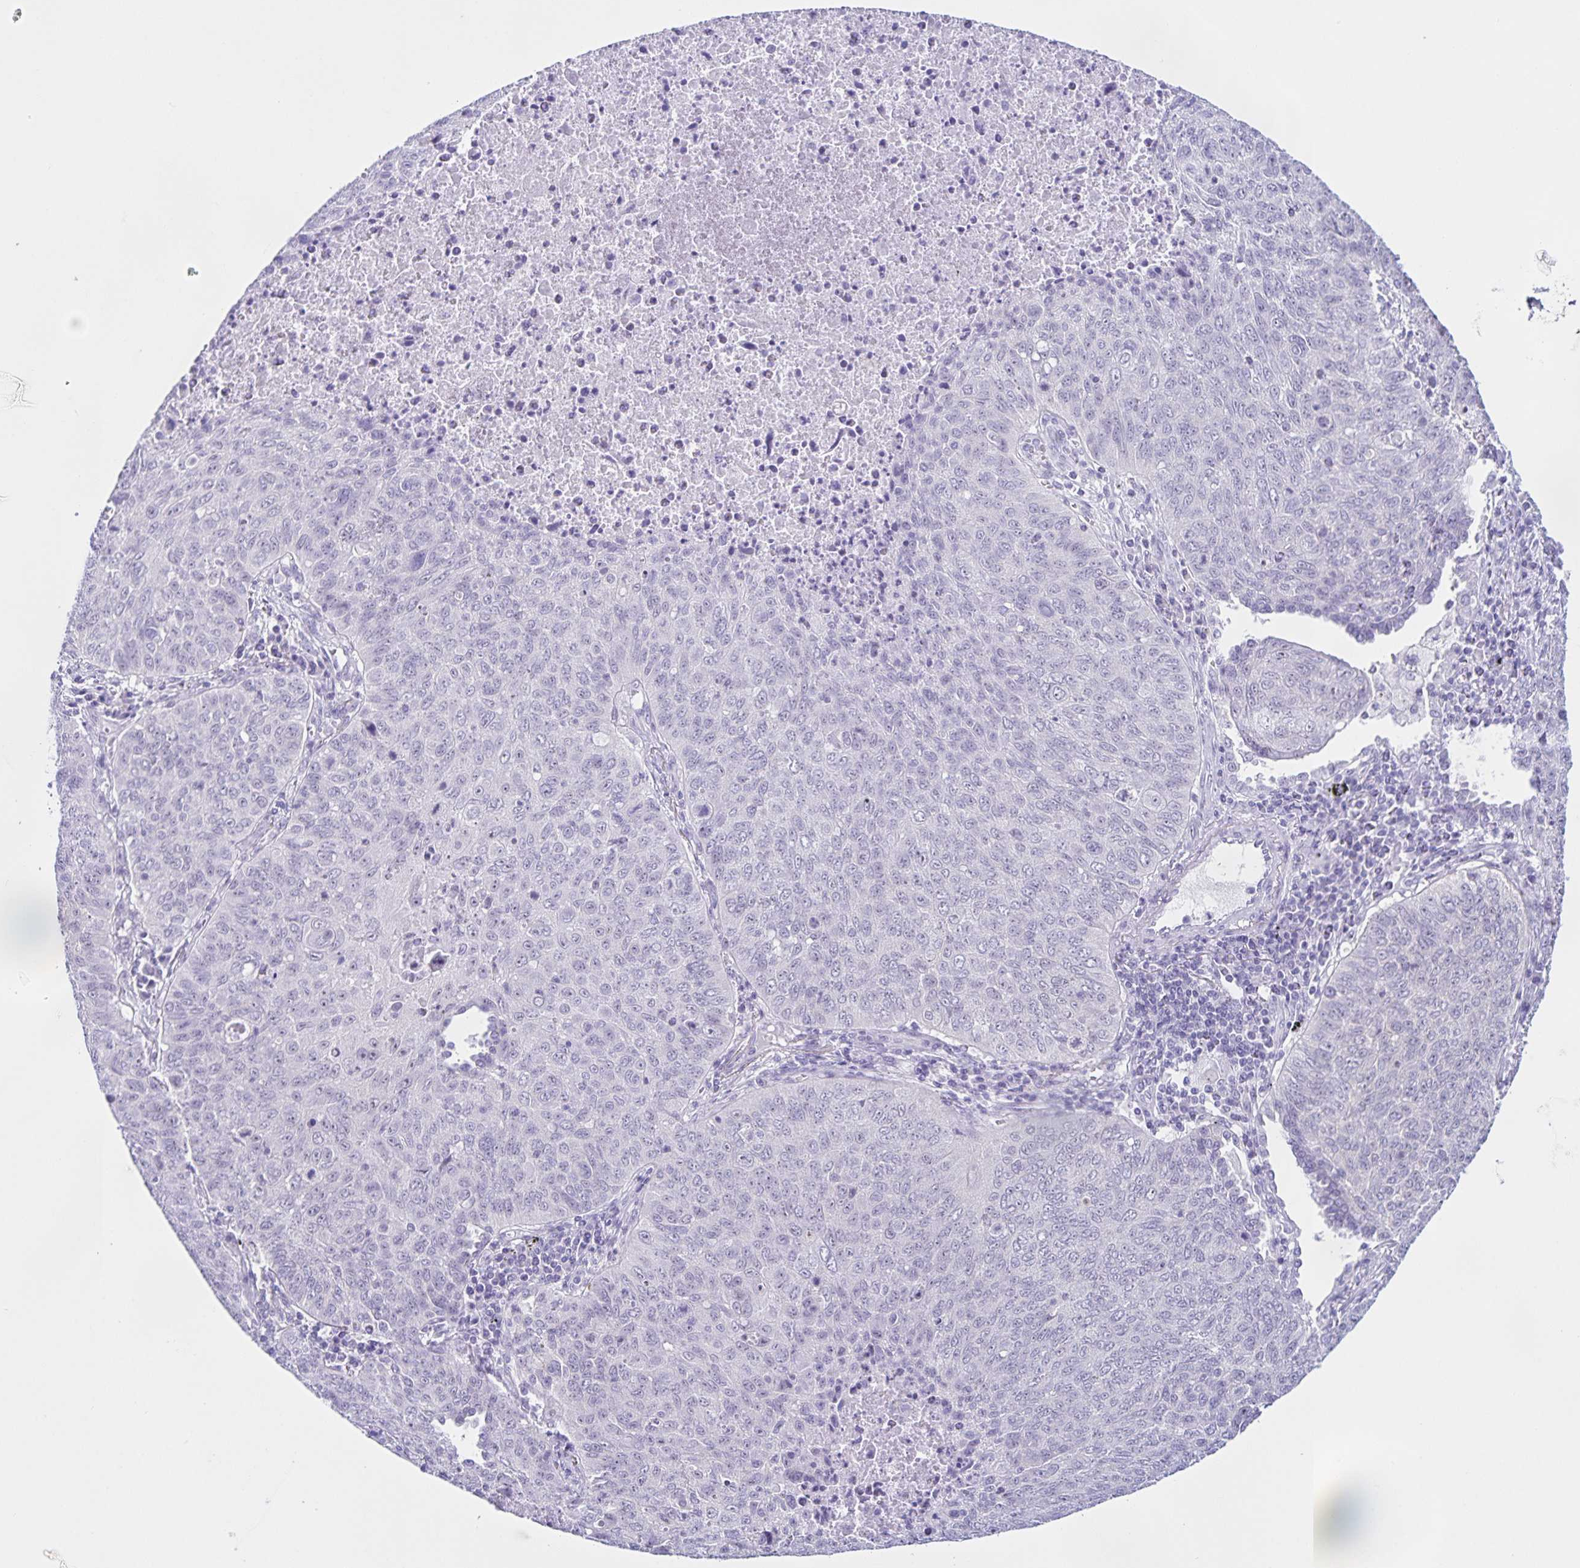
{"staining": {"intensity": "negative", "quantity": "none", "location": "none"}, "tissue": "lung cancer", "cell_type": "Tumor cells", "image_type": "cancer", "snomed": [{"axis": "morphology", "description": "Normal morphology"}, {"axis": "morphology", "description": "Aneuploidy"}, {"axis": "morphology", "description": "Squamous cell carcinoma, NOS"}, {"axis": "topography", "description": "Lymph node"}, {"axis": "topography", "description": "Lung"}], "caption": "The image reveals no significant staining in tumor cells of lung cancer (aneuploidy).", "gene": "FAM170A", "patient": {"sex": "female", "age": 76}}